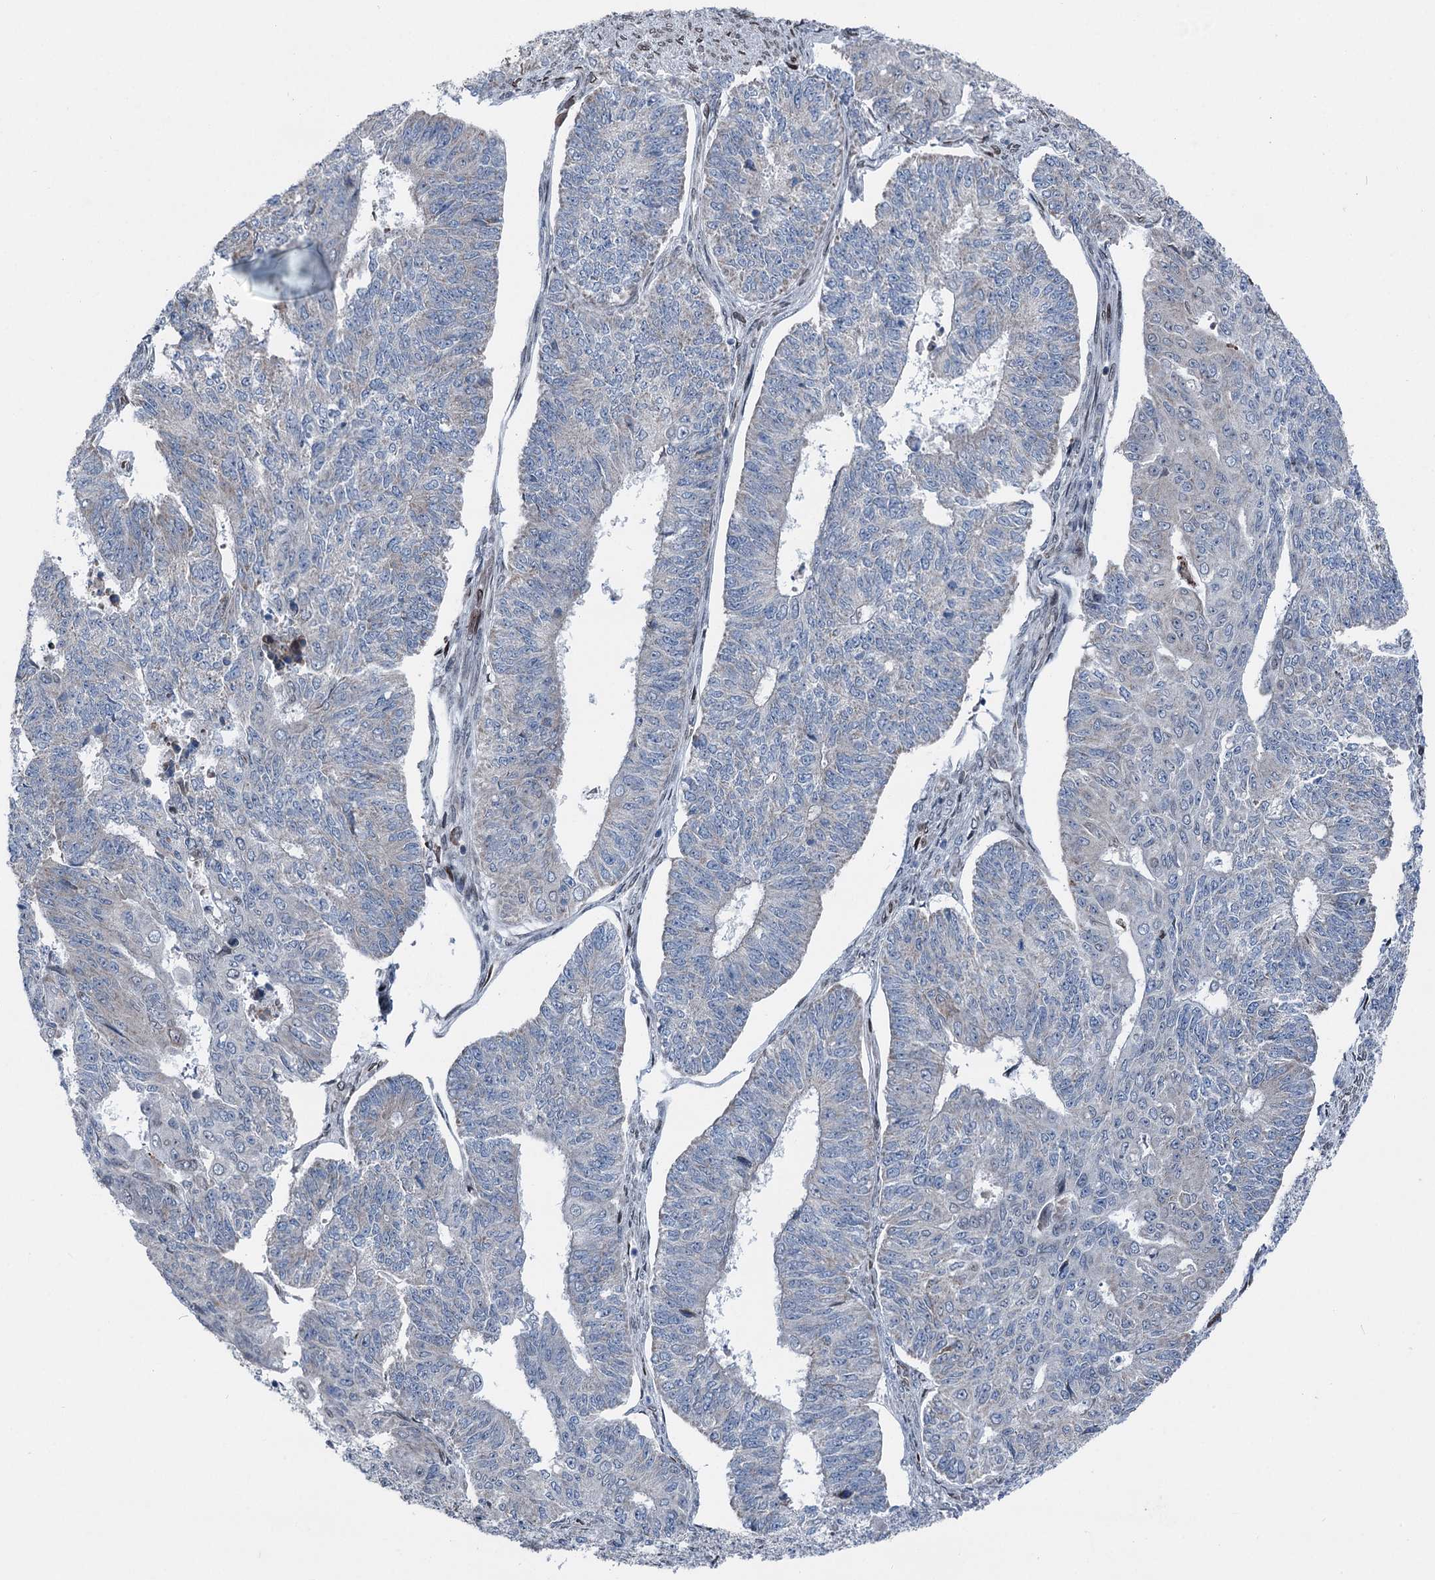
{"staining": {"intensity": "negative", "quantity": "none", "location": "none"}, "tissue": "endometrial cancer", "cell_type": "Tumor cells", "image_type": "cancer", "snomed": [{"axis": "morphology", "description": "Adenocarcinoma, NOS"}, {"axis": "topography", "description": "Endometrium"}], "caption": "This is a image of immunohistochemistry (IHC) staining of endometrial cancer, which shows no expression in tumor cells.", "gene": "MRPL14", "patient": {"sex": "female", "age": 32}}